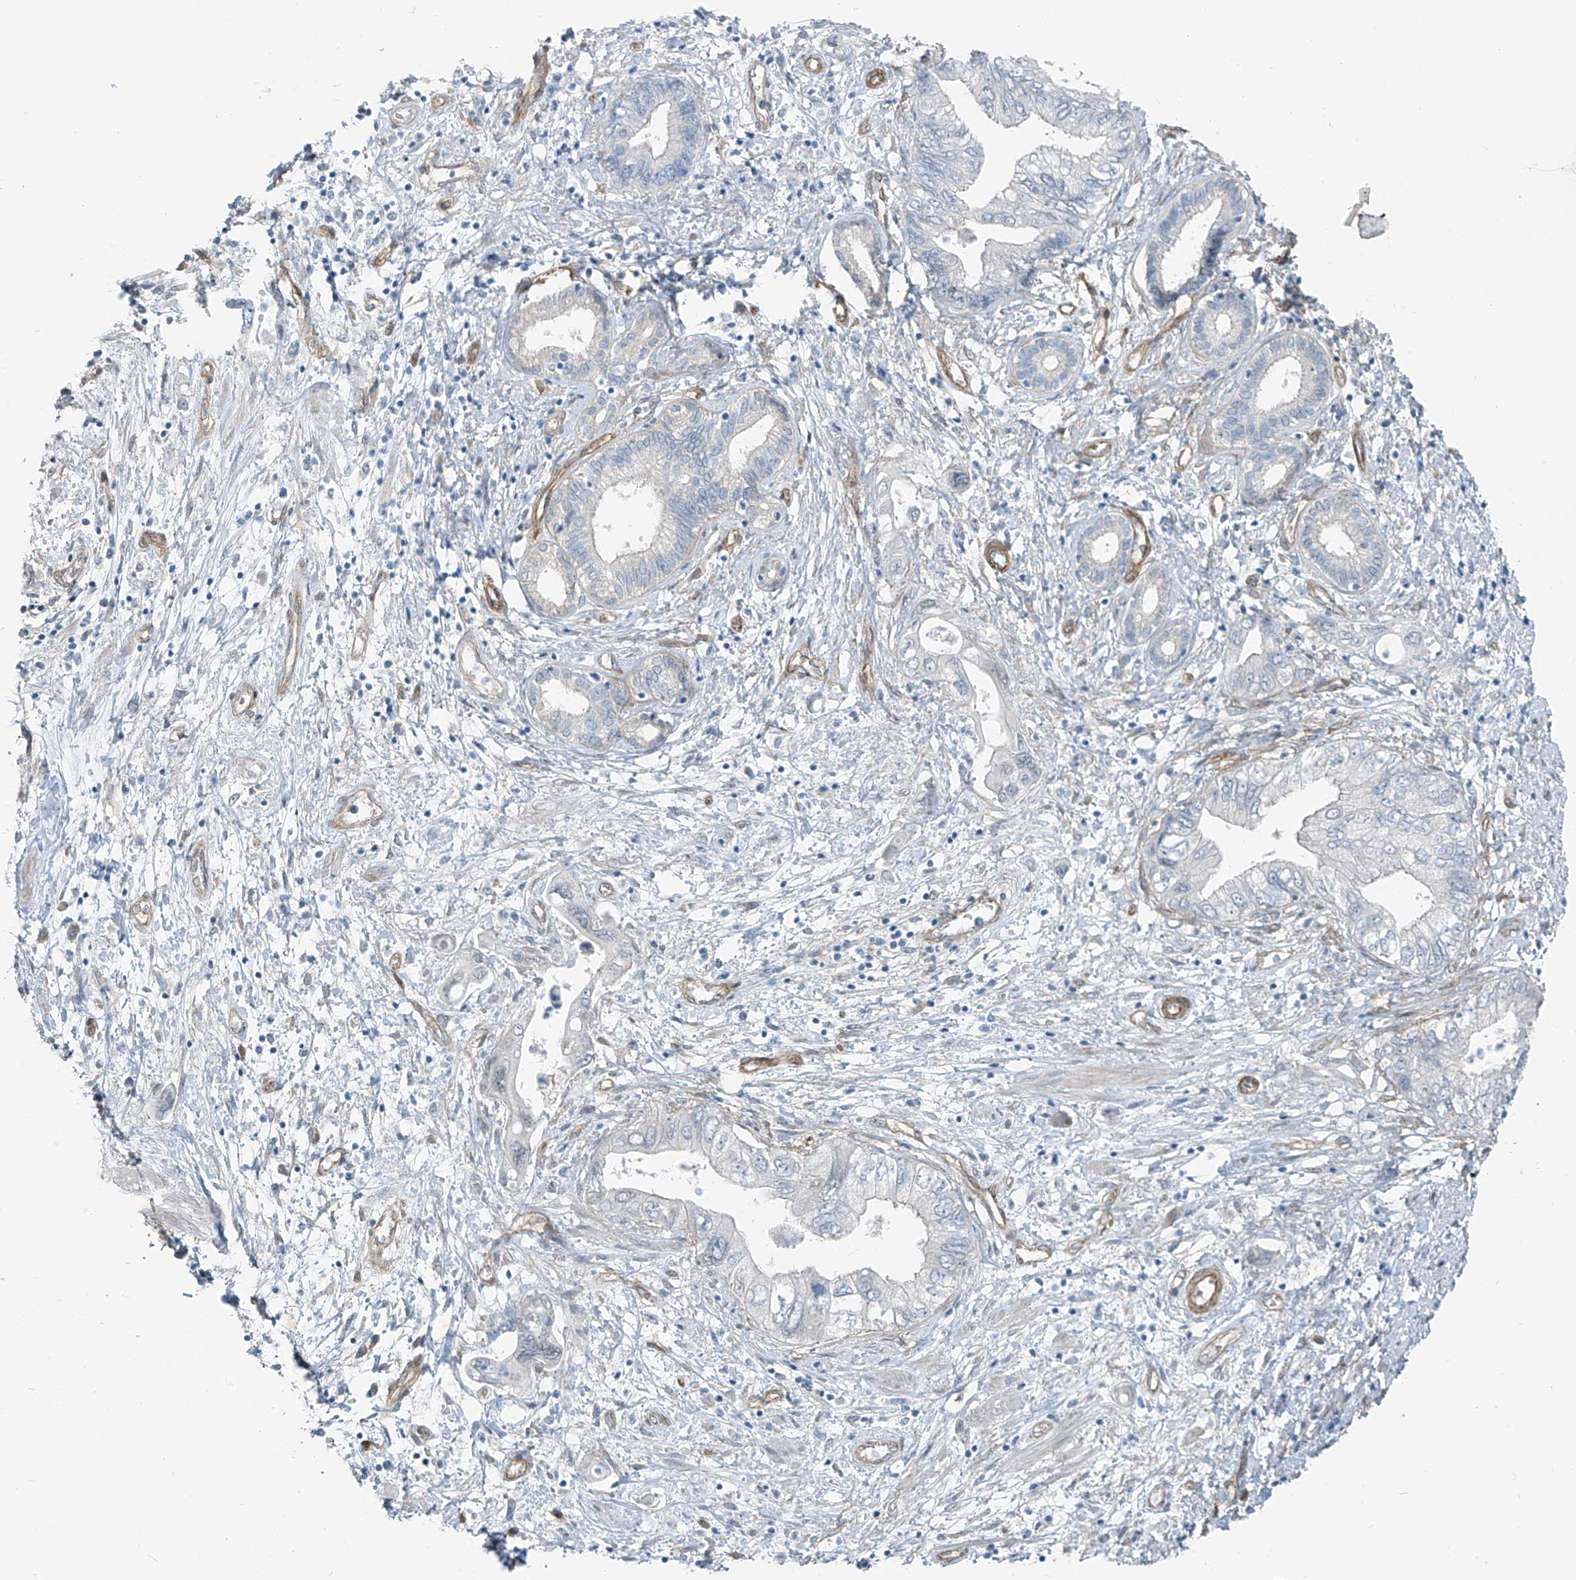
{"staining": {"intensity": "negative", "quantity": "none", "location": "none"}, "tissue": "pancreatic cancer", "cell_type": "Tumor cells", "image_type": "cancer", "snomed": [{"axis": "morphology", "description": "Adenocarcinoma, NOS"}, {"axis": "topography", "description": "Pancreas"}], "caption": "This histopathology image is of pancreatic adenocarcinoma stained with immunohistochemistry to label a protein in brown with the nuclei are counter-stained blue. There is no positivity in tumor cells. (DAB (3,3'-diaminobenzidine) immunohistochemistry (IHC), high magnification).", "gene": "TNS2", "patient": {"sex": "female", "age": 73}}